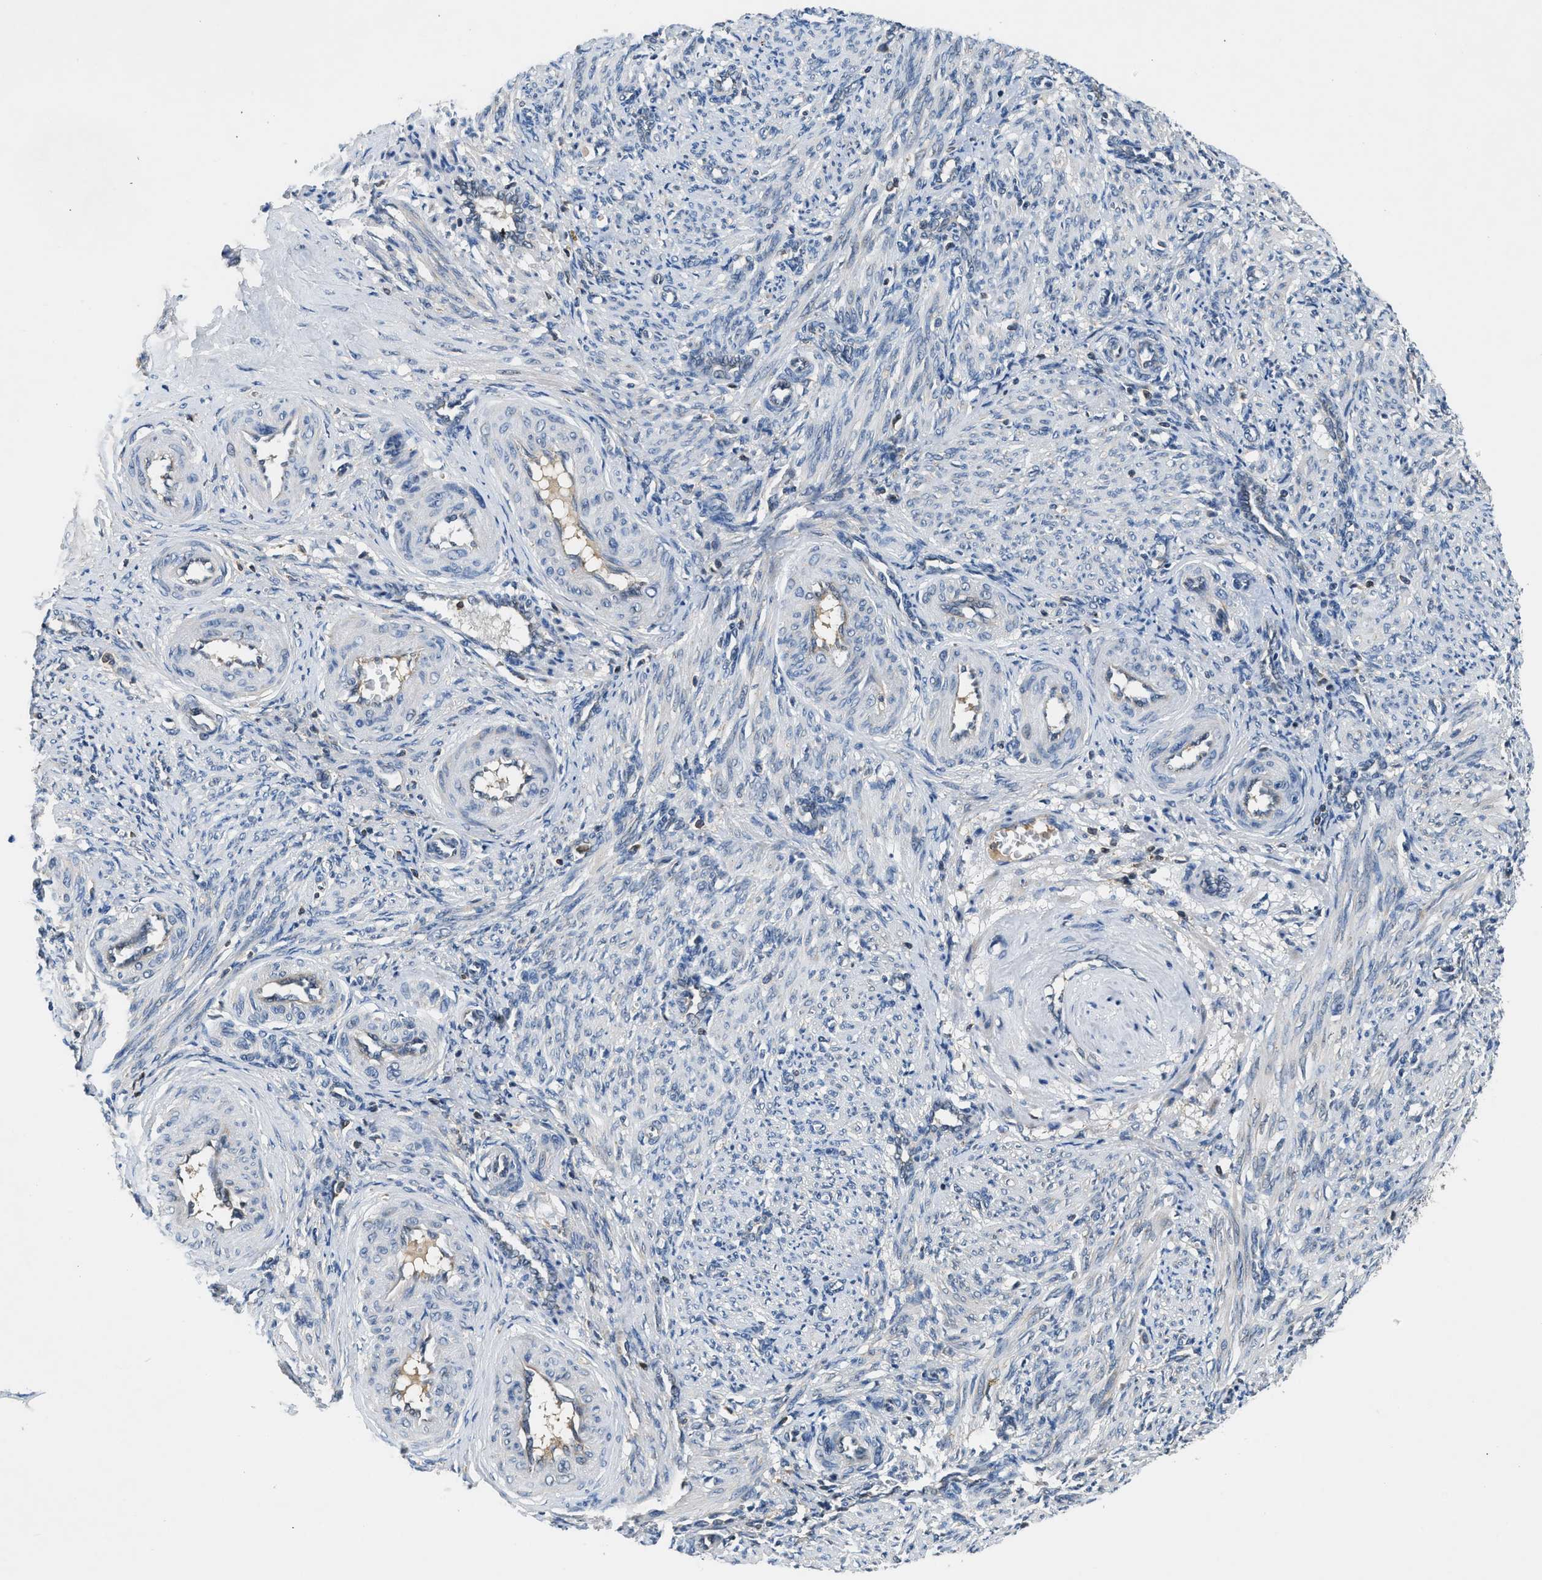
{"staining": {"intensity": "negative", "quantity": "none", "location": "none"}, "tissue": "smooth muscle", "cell_type": "Smooth muscle cells", "image_type": "normal", "snomed": [{"axis": "morphology", "description": "Normal tissue, NOS"}, {"axis": "topography", "description": "Endometrium"}], "caption": "Smooth muscle cells show no significant protein positivity in benign smooth muscle. (Immunohistochemistry, brightfield microscopy, high magnification).", "gene": "PAFAH2", "patient": {"sex": "female", "age": 33}}